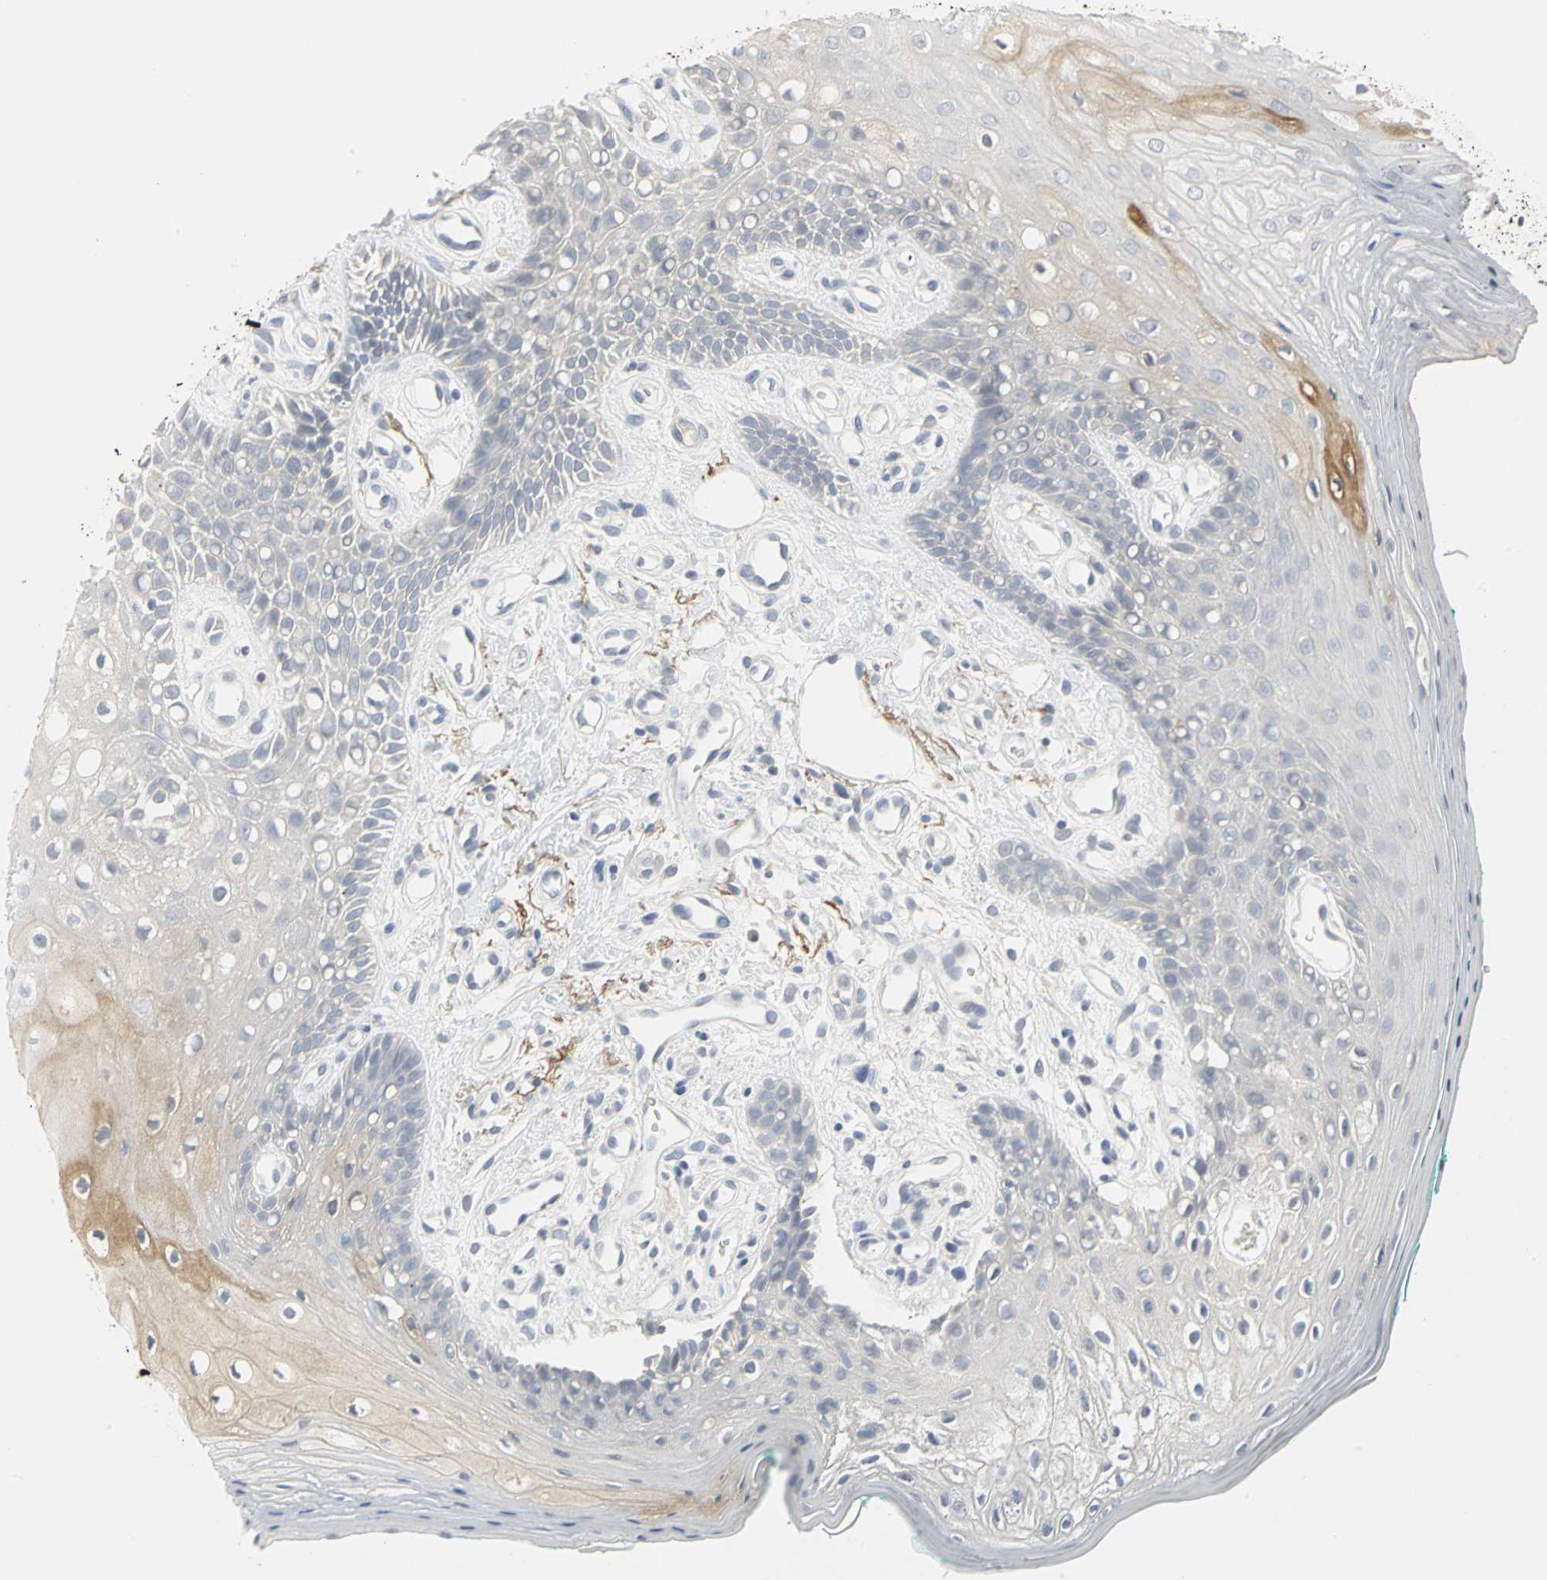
{"staining": {"intensity": "moderate", "quantity": "<25%", "location": "cytoplasmic/membranous"}, "tissue": "oral mucosa", "cell_type": "Squamous epithelial cells", "image_type": "normal", "snomed": [{"axis": "morphology", "description": "Normal tissue, NOS"}, {"axis": "morphology", "description": "Squamous cell carcinoma, NOS"}, {"axis": "topography", "description": "Skeletal muscle"}, {"axis": "topography", "description": "Oral tissue"}, {"axis": "topography", "description": "Head-Neck"}], "caption": "Moderate cytoplasmic/membranous expression for a protein is seen in about <25% of squamous epithelial cells of unremarkable oral mucosa using immunohistochemistry (IHC).", "gene": "ZIC1", "patient": {"sex": "female", "age": 84}}